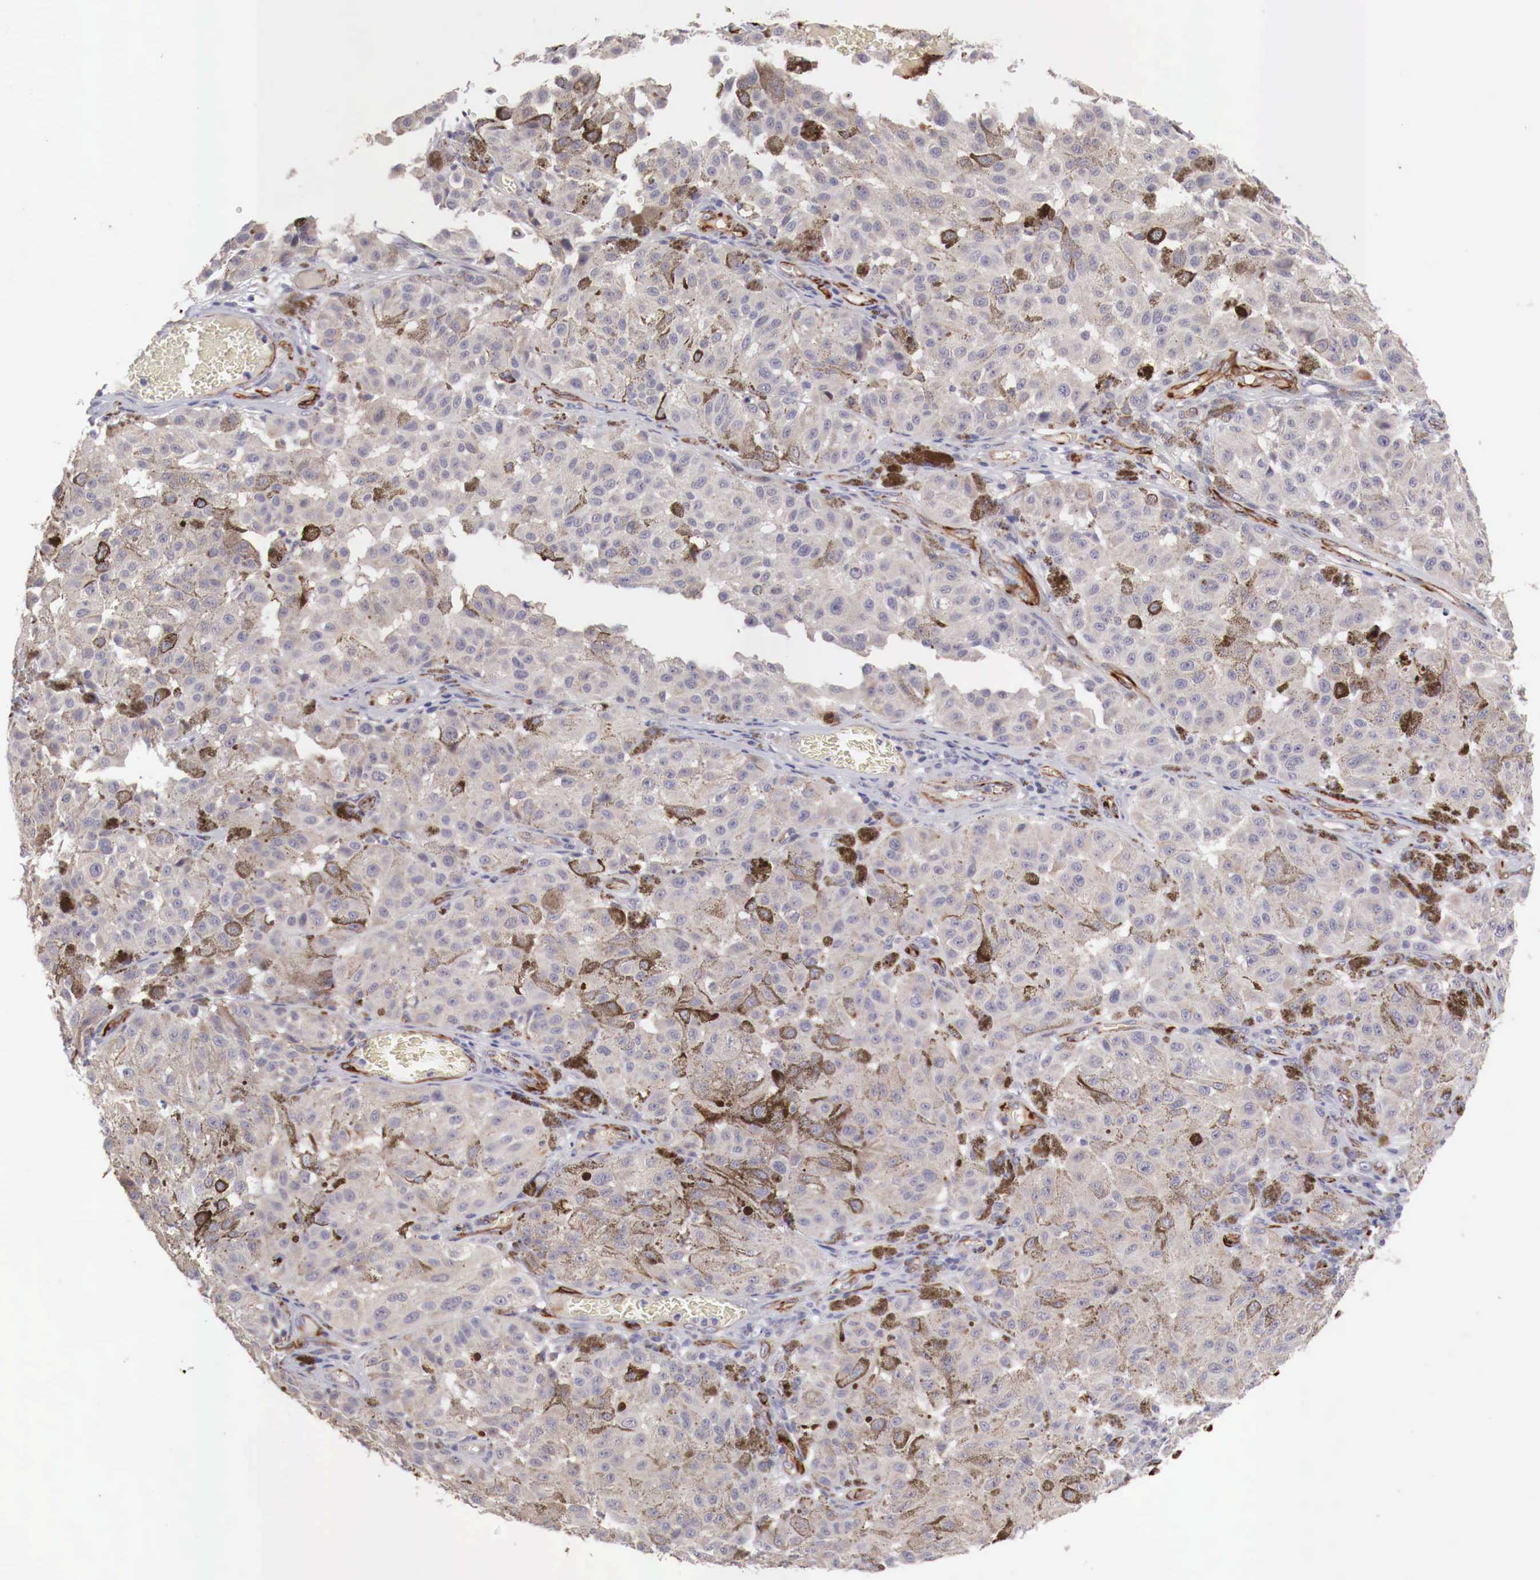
{"staining": {"intensity": "moderate", "quantity": "<25%", "location": "cytoplasmic/membranous"}, "tissue": "melanoma", "cell_type": "Tumor cells", "image_type": "cancer", "snomed": [{"axis": "morphology", "description": "Malignant melanoma, NOS"}, {"axis": "topography", "description": "Skin"}], "caption": "About <25% of tumor cells in human melanoma reveal moderate cytoplasmic/membranous protein staining as visualized by brown immunohistochemical staining.", "gene": "WT1", "patient": {"sex": "female", "age": 64}}